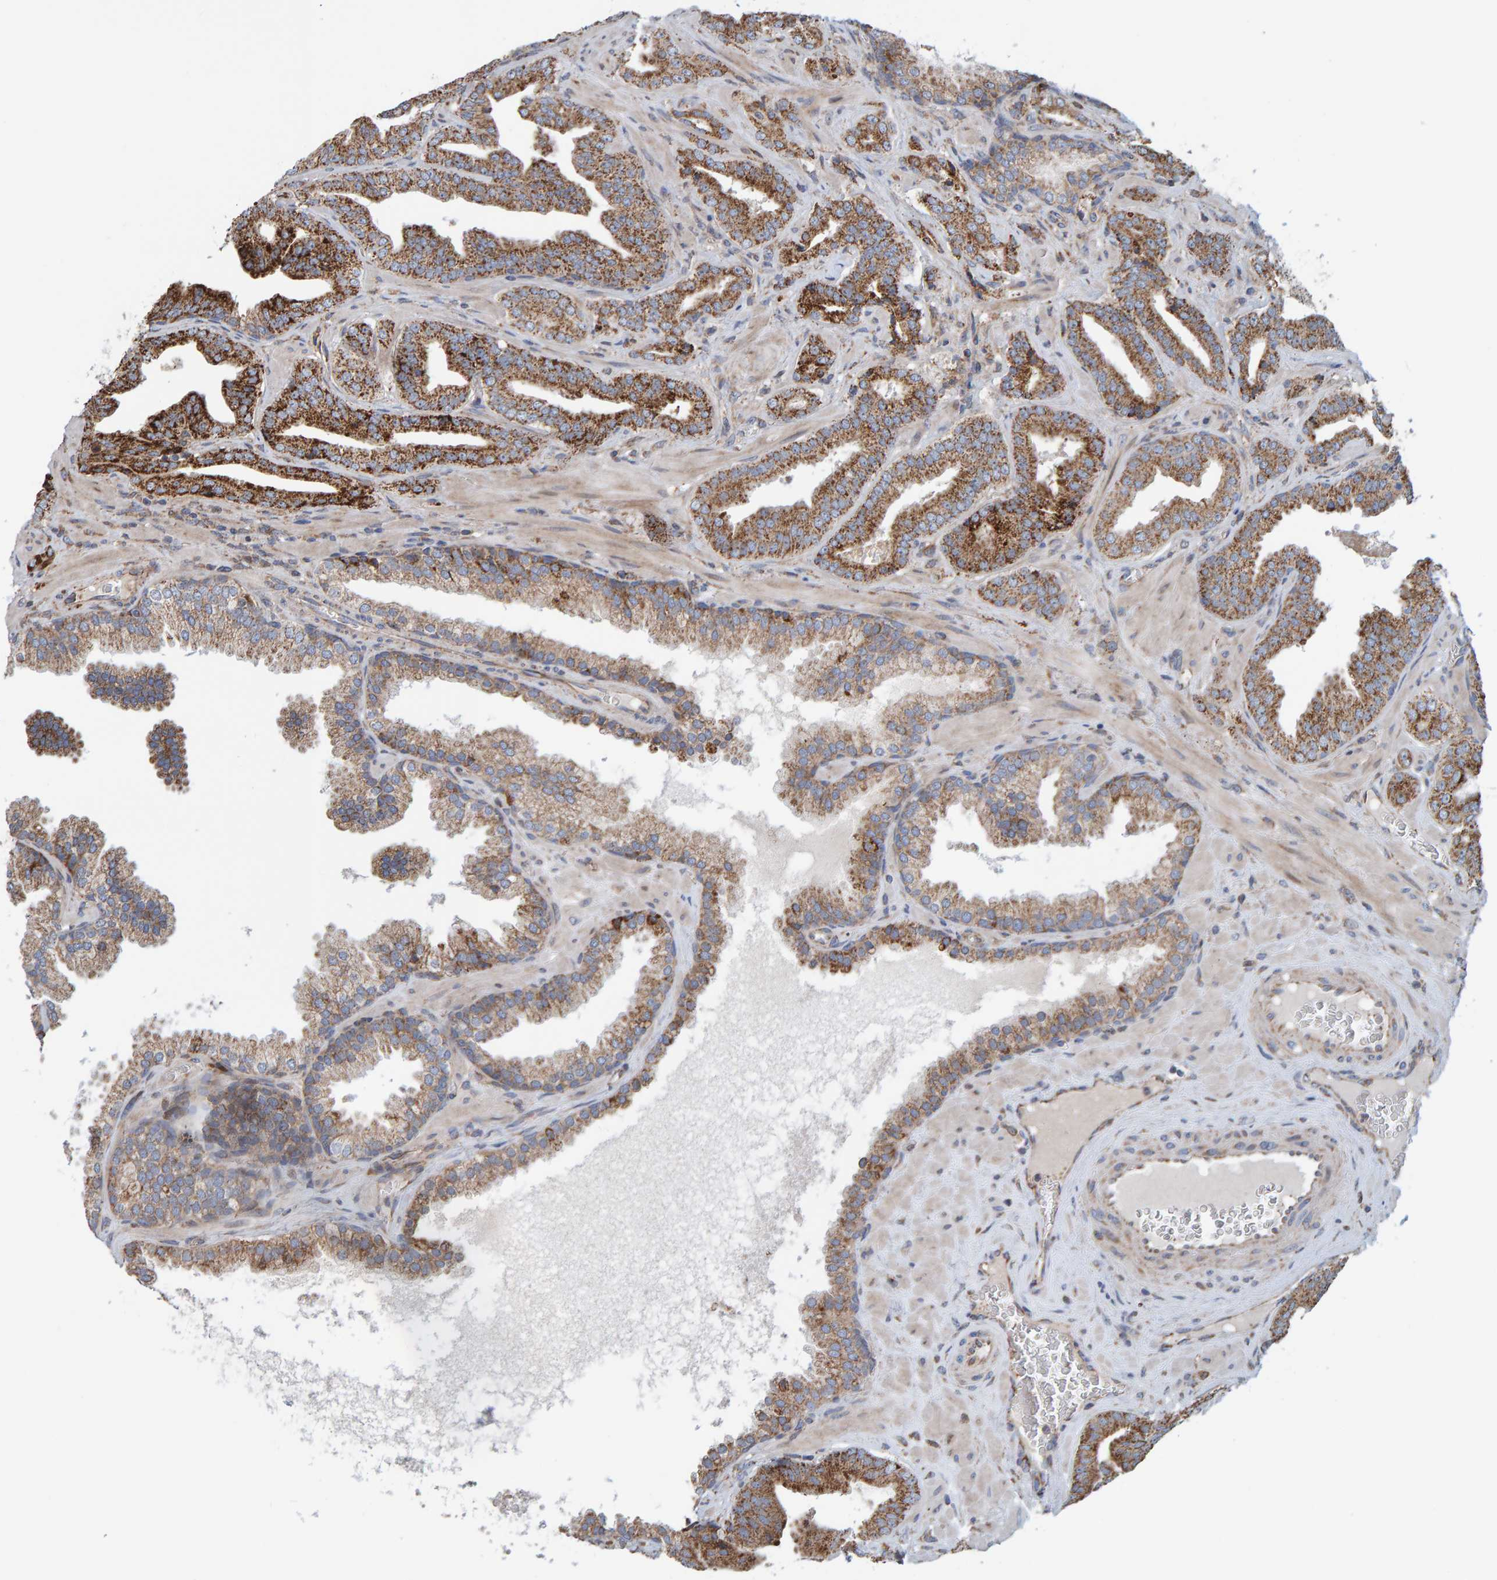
{"staining": {"intensity": "strong", "quantity": ">75%", "location": "cytoplasmic/membranous"}, "tissue": "prostate cancer", "cell_type": "Tumor cells", "image_type": "cancer", "snomed": [{"axis": "morphology", "description": "Adenocarcinoma, Low grade"}, {"axis": "topography", "description": "Prostate"}], "caption": "This photomicrograph displays immunohistochemistry staining of human prostate low-grade adenocarcinoma, with high strong cytoplasmic/membranous positivity in about >75% of tumor cells.", "gene": "MRPL45", "patient": {"sex": "male", "age": 62}}